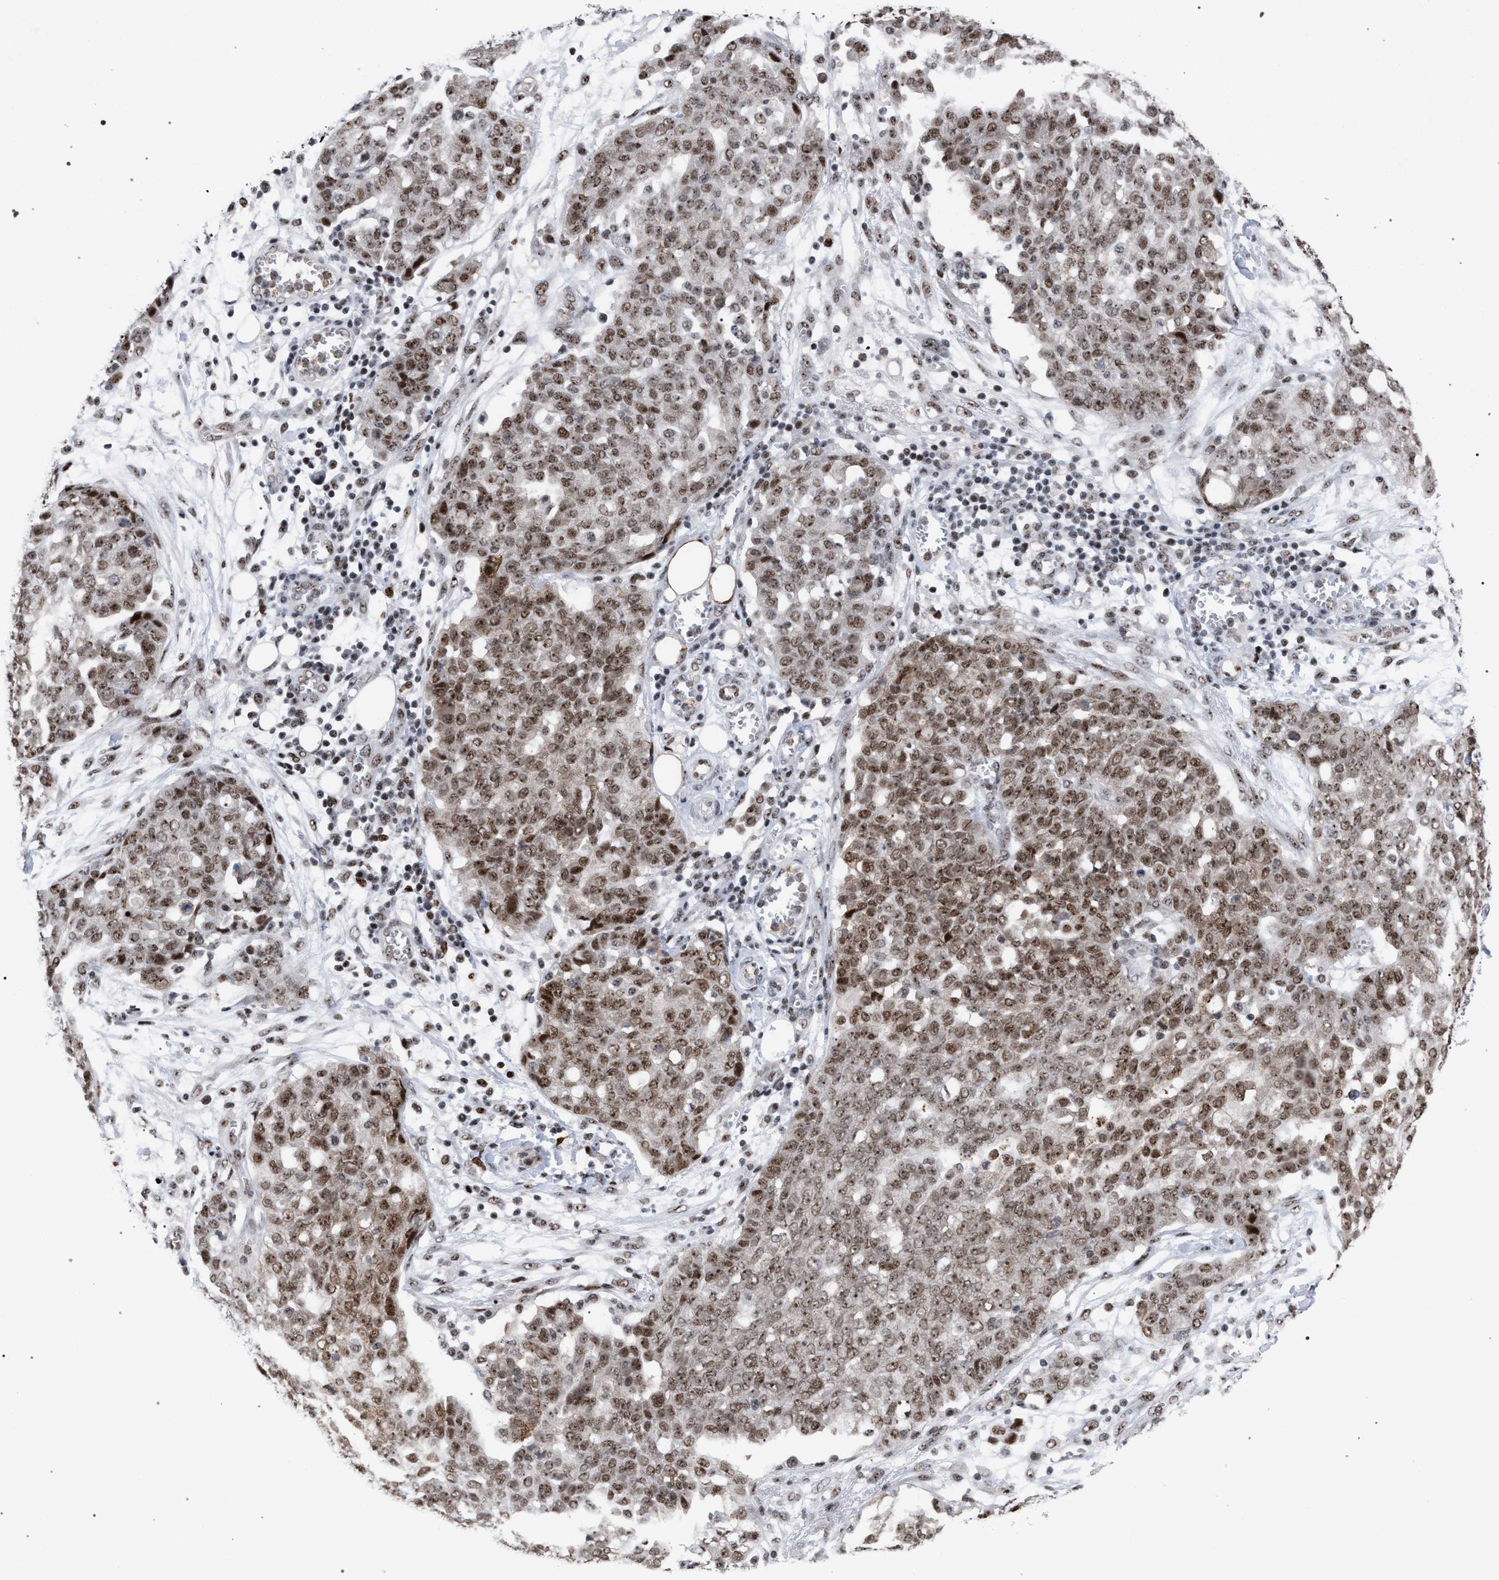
{"staining": {"intensity": "moderate", "quantity": ">75%", "location": "nuclear"}, "tissue": "ovarian cancer", "cell_type": "Tumor cells", "image_type": "cancer", "snomed": [{"axis": "morphology", "description": "Cystadenocarcinoma, serous, NOS"}, {"axis": "topography", "description": "Soft tissue"}, {"axis": "topography", "description": "Ovary"}], "caption": "Serous cystadenocarcinoma (ovarian) was stained to show a protein in brown. There is medium levels of moderate nuclear expression in approximately >75% of tumor cells.", "gene": "SCAF4", "patient": {"sex": "female", "age": 57}}